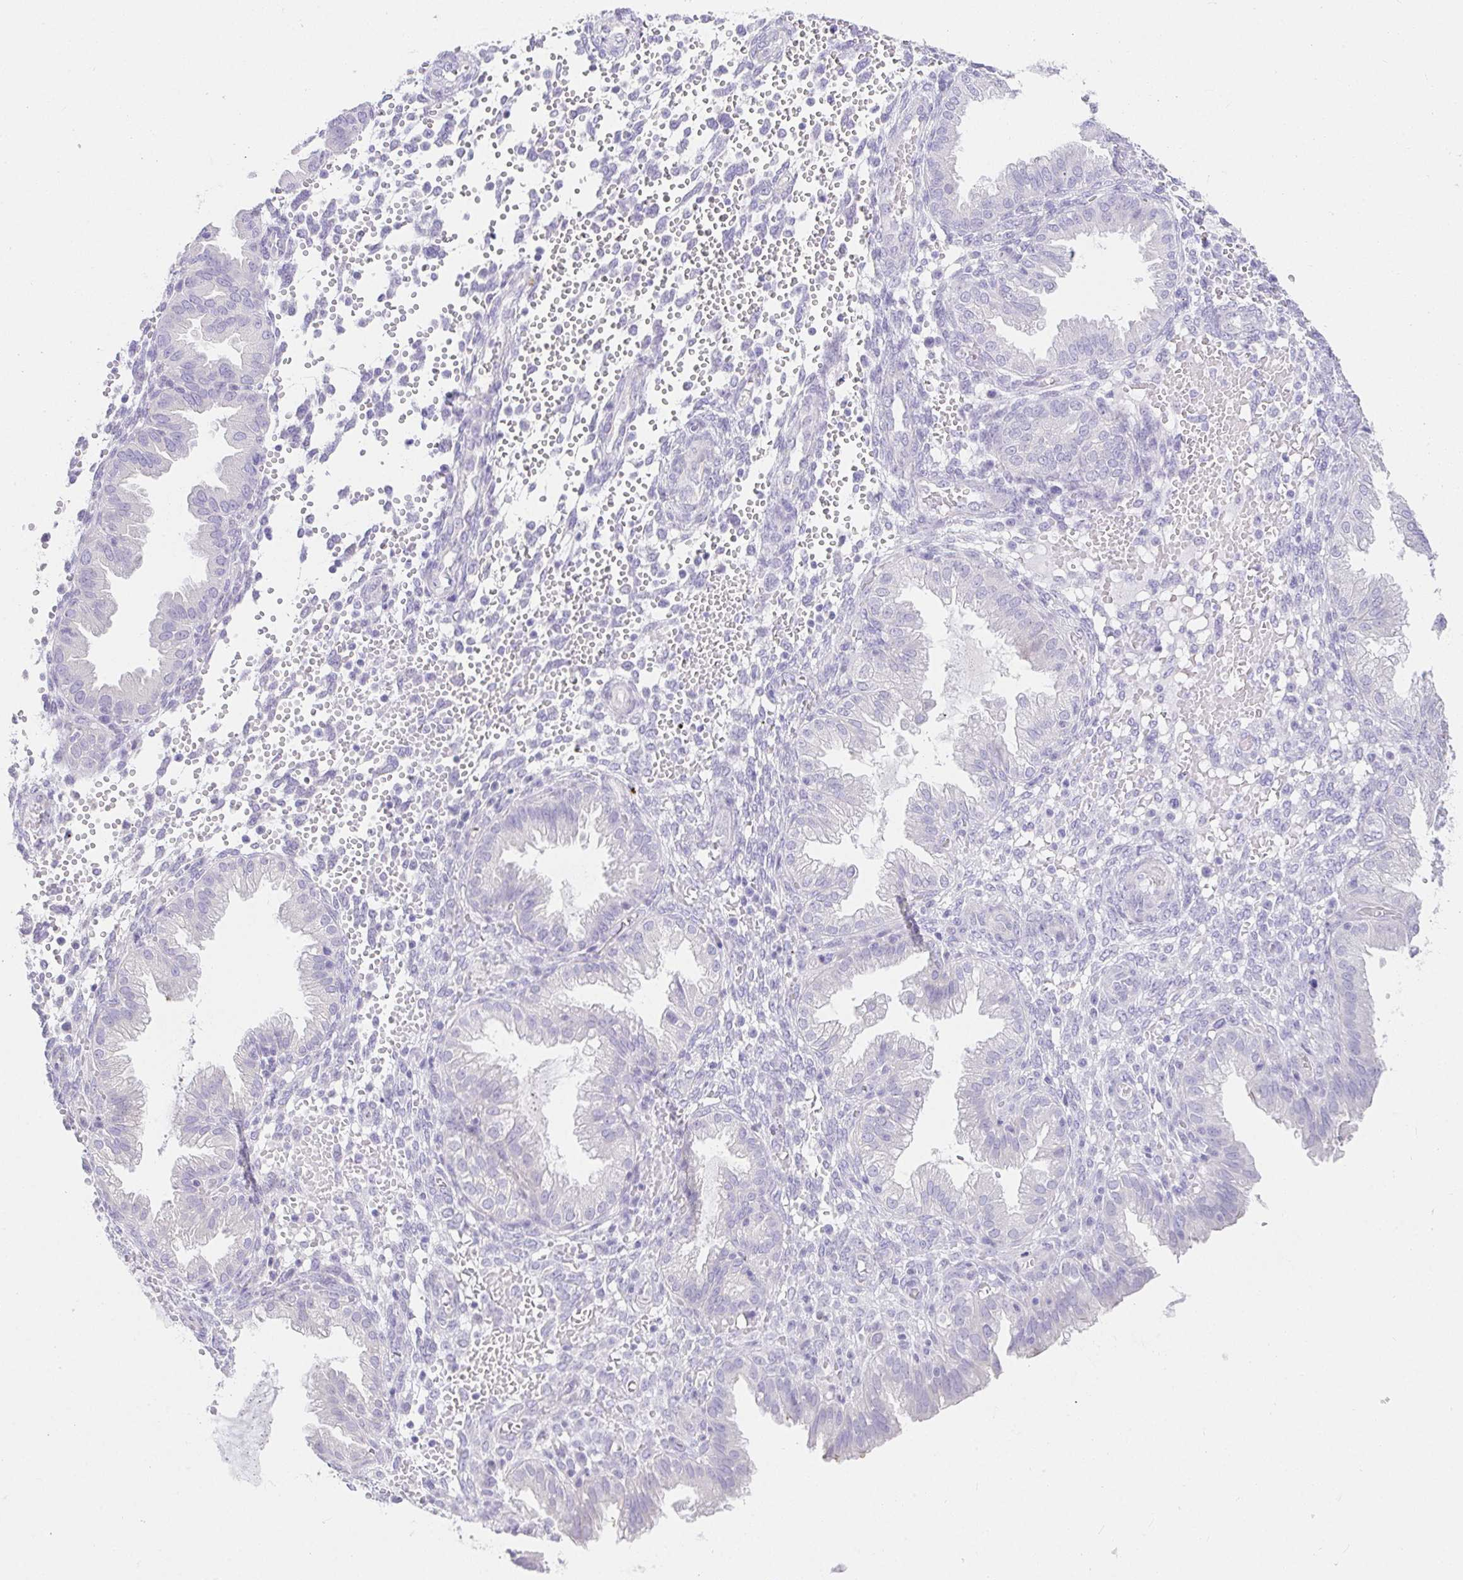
{"staining": {"intensity": "negative", "quantity": "none", "location": "none"}, "tissue": "endometrium", "cell_type": "Cells in endometrial stroma", "image_type": "normal", "snomed": [{"axis": "morphology", "description": "Normal tissue, NOS"}, {"axis": "topography", "description": "Endometrium"}], "caption": "Benign endometrium was stained to show a protein in brown. There is no significant staining in cells in endometrial stroma. (Stains: DAB immunohistochemistry with hematoxylin counter stain, Microscopy: brightfield microscopy at high magnification).", "gene": "VGLL1", "patient": {"sex": "female", "age": 33}}